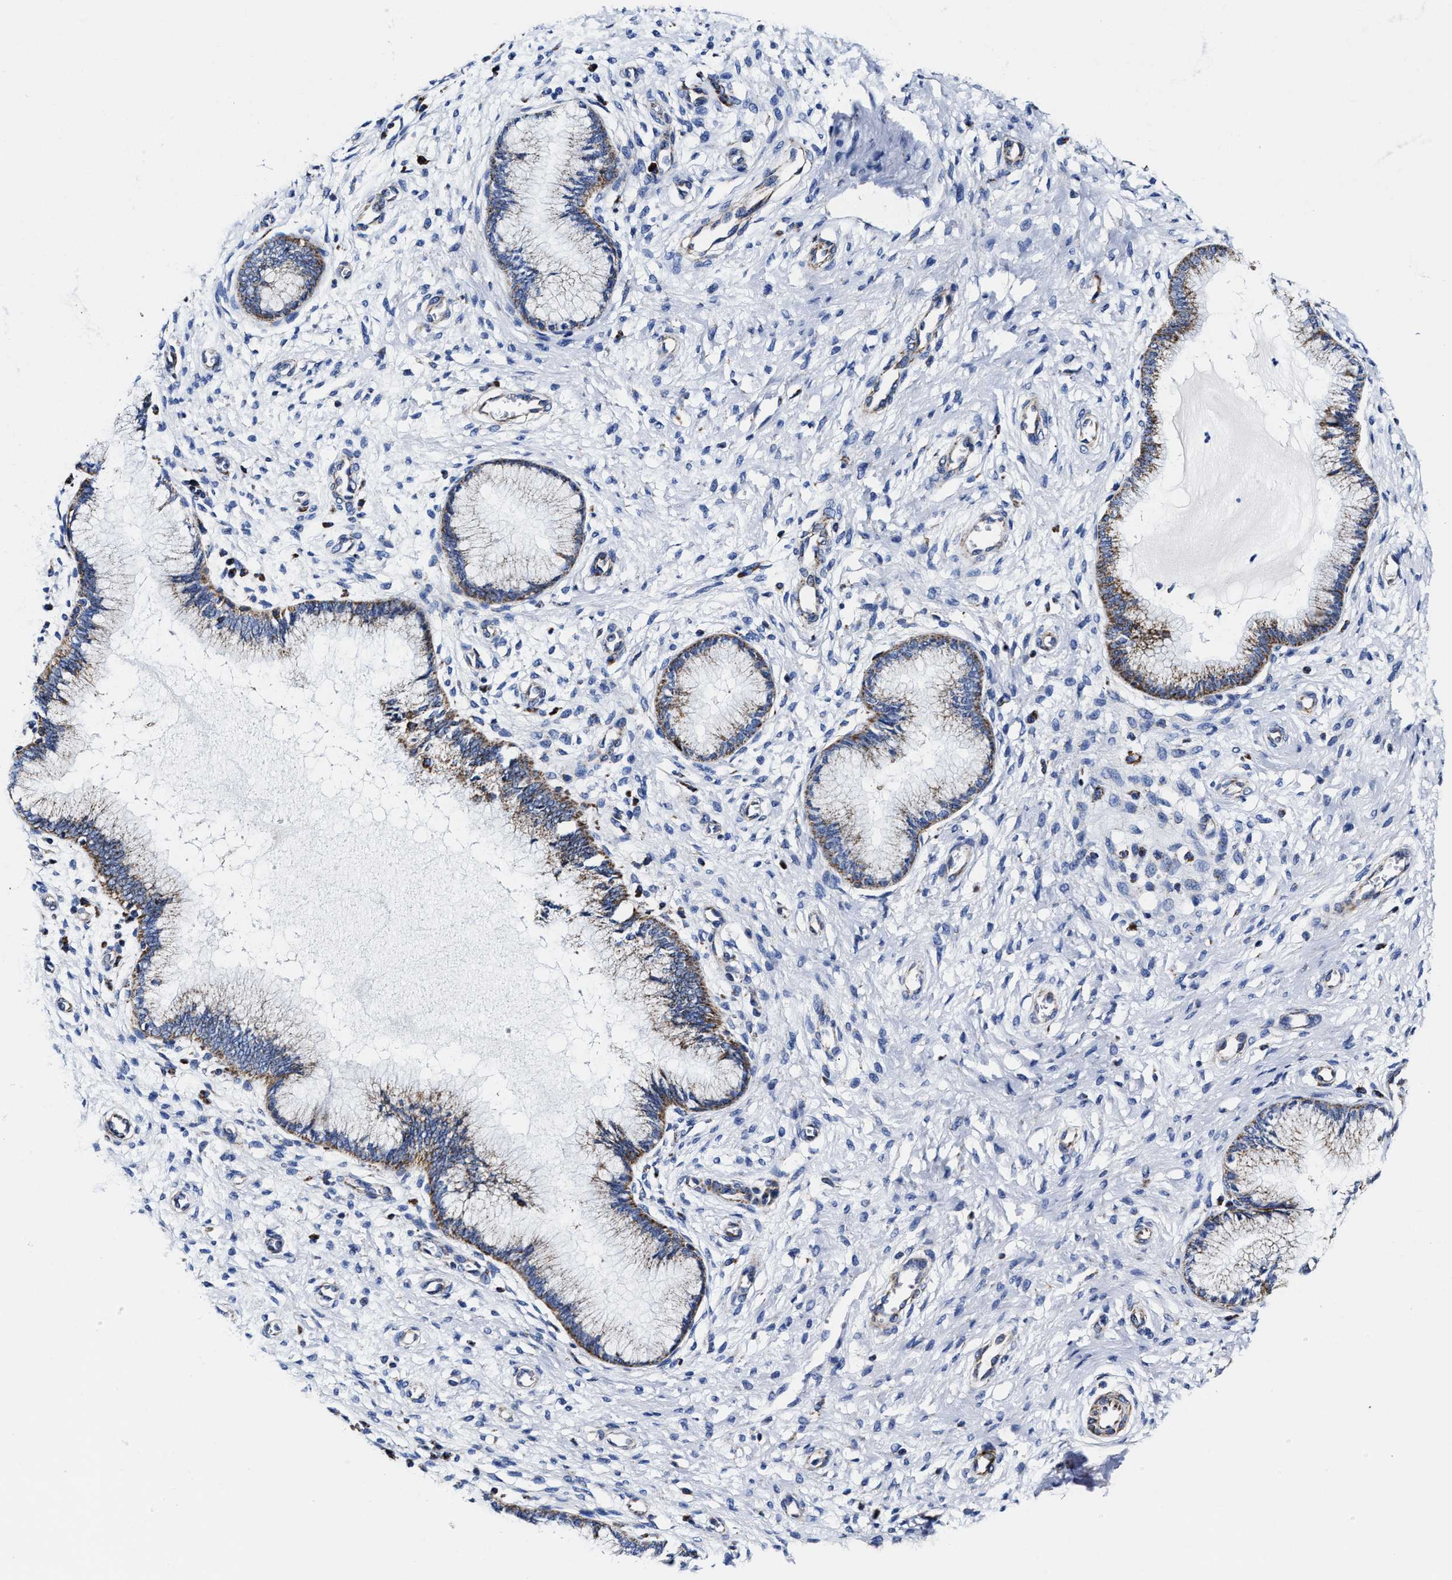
{"staining": {"intensity": "moderate", "quantity": "25%-75%", "location": "cytoplasmic/membranous"}, "tissue": "cervix", "cell_type": "Glandular cells", "image_type": "normal", "snomed": [{"axis": "morphology", "description": "Normal tissue, NOS"}, {"axis": "topography", "description": "Cervix"}], "caption": "Cervix stained with a brown dye exhibits moderate cytoplasmic/membranous positive expression in approximately 25%-75% of glandular cells.", "gene": "HINT2", "patient": {"sex": "female", "age": 55}}